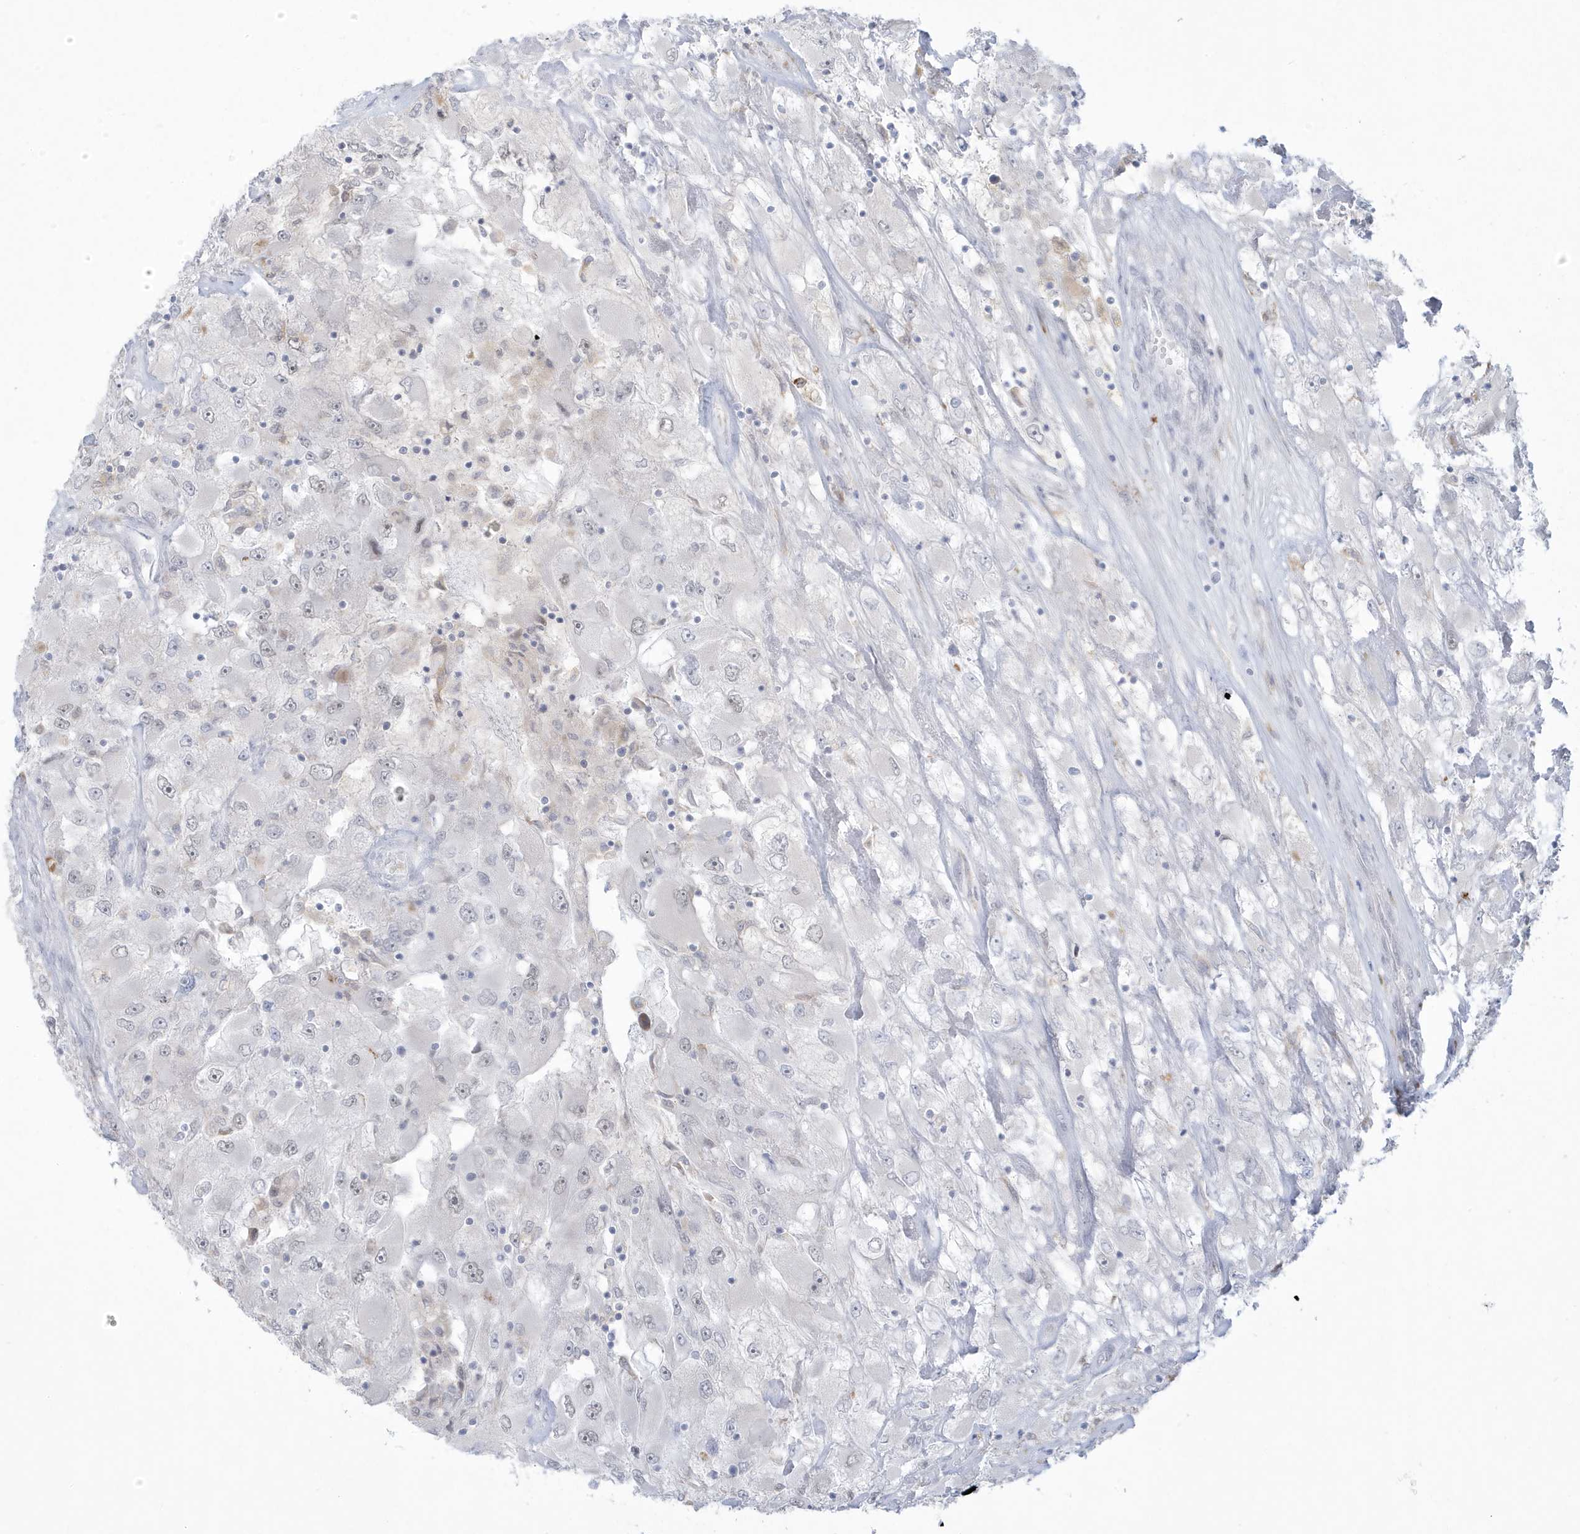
{"staining": {"intensity": "negative", "quantity": "none", "location": "none"}, "tissue": "renal cancer", "cell_type": "Tumor cells", "image_type": "cancer", "snomed": [{"axis": "morphology", "description": "Adenocarcinoma, NOS"}, {"axis": "topography", "description": "Kidney"}], "caption": "IHC micrograph of neoplastic tissue: human renal cancer stained with DAB reveals no significant protein expression in tumor cells.", "gene": "HERC6", "patient": {"sex": "female", "age": 52}}